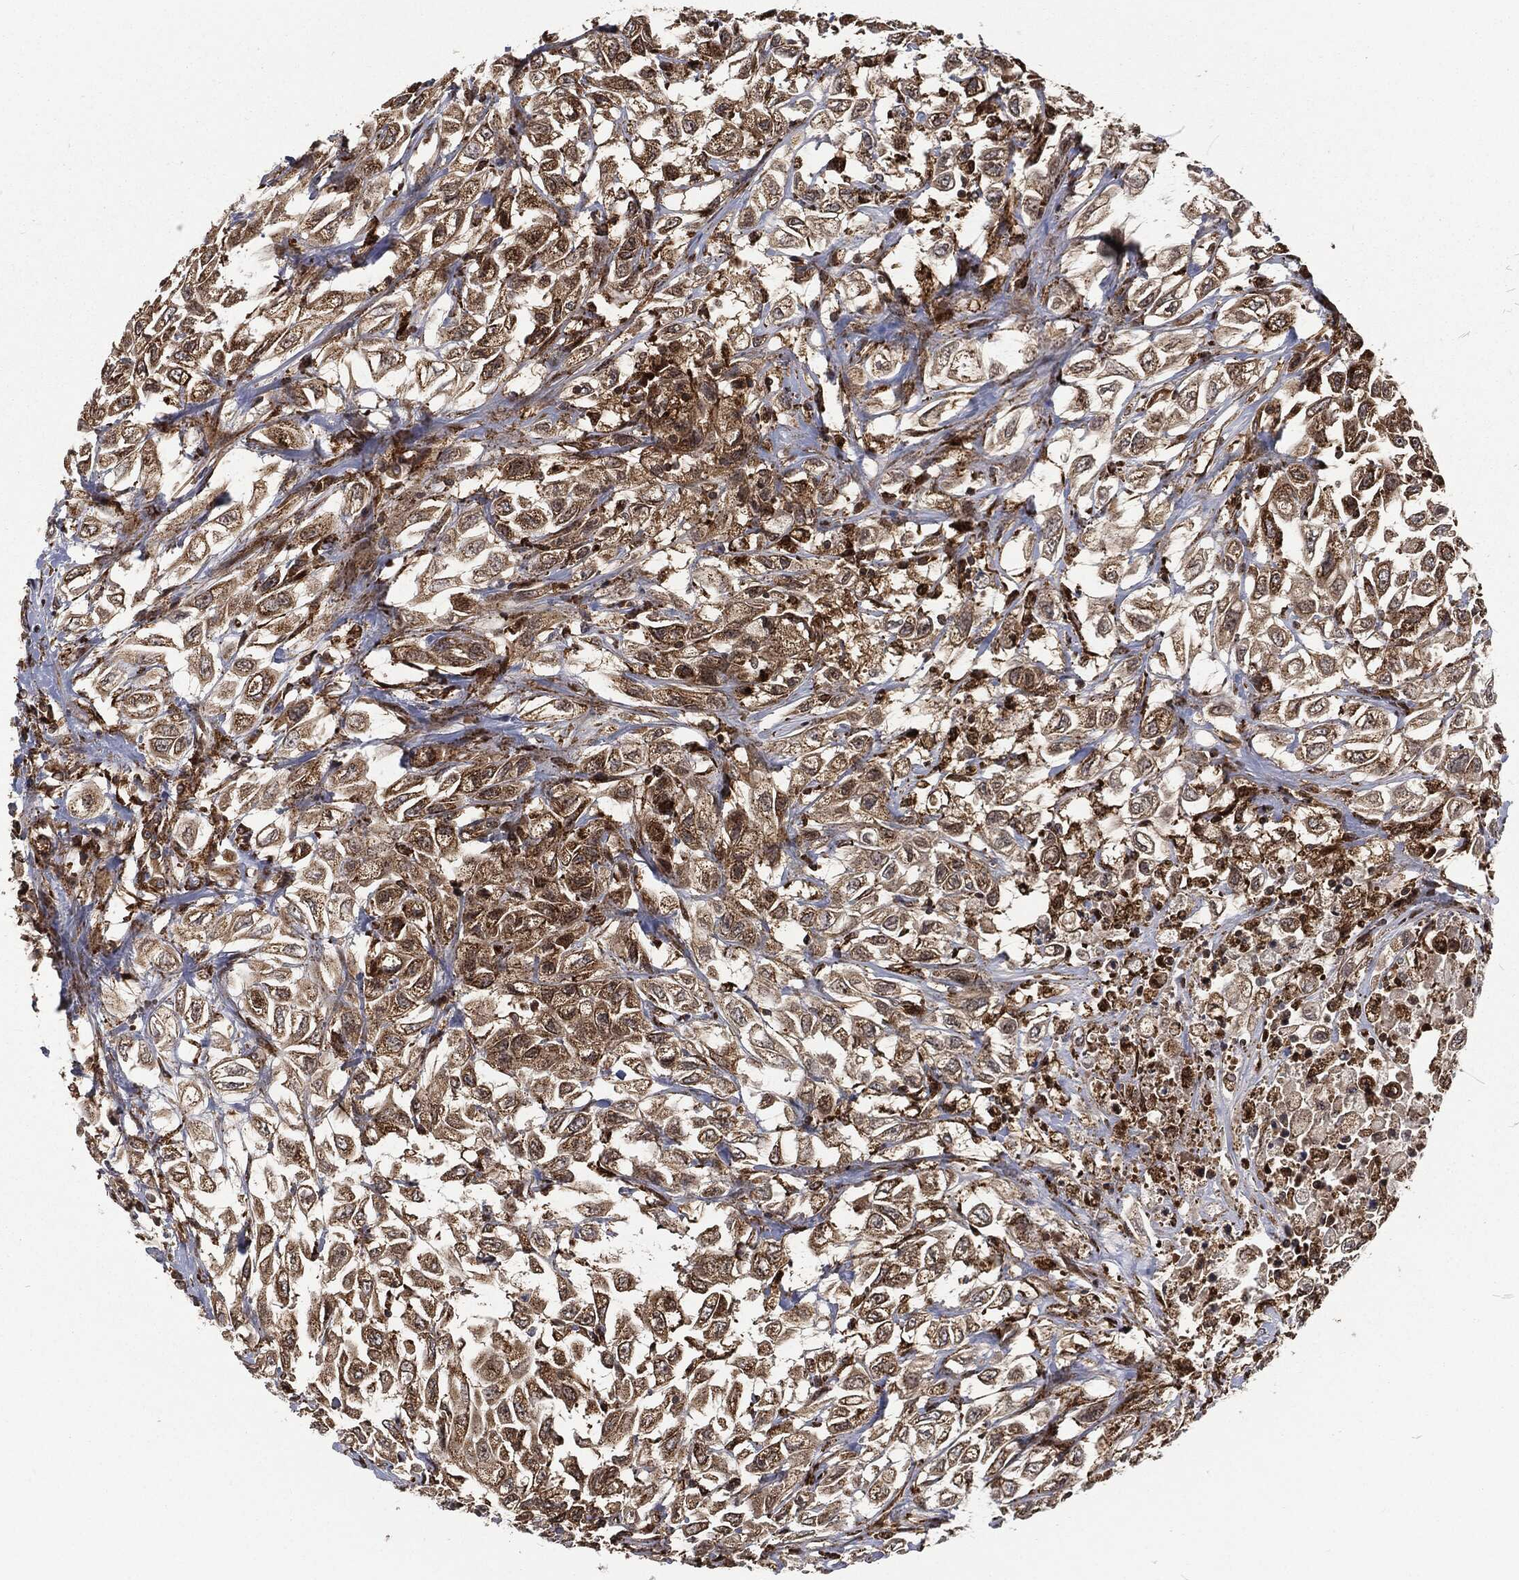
{"staining": {"intensity": "strong", "quantity": "<25%", "location": "cytoplasmic/membranous"}, "tissue": "urothelial cancer", "cell_type": "Tumor cells", "image_type": "cancer", "snomed": [{"axis": "morphology", "description": "Urothelial carcinoma, High grade"}, {"axis": "topography", "description": "Urinary bladder"}], "caption": "Human urothelial cancer stained with a brown dye demonstrates strong cytoplasmic/membranous positive positivity in approximately <25% of tumor cells.", "gene": "RFTN1", "patient": {"sex": "female", "age": 56}}